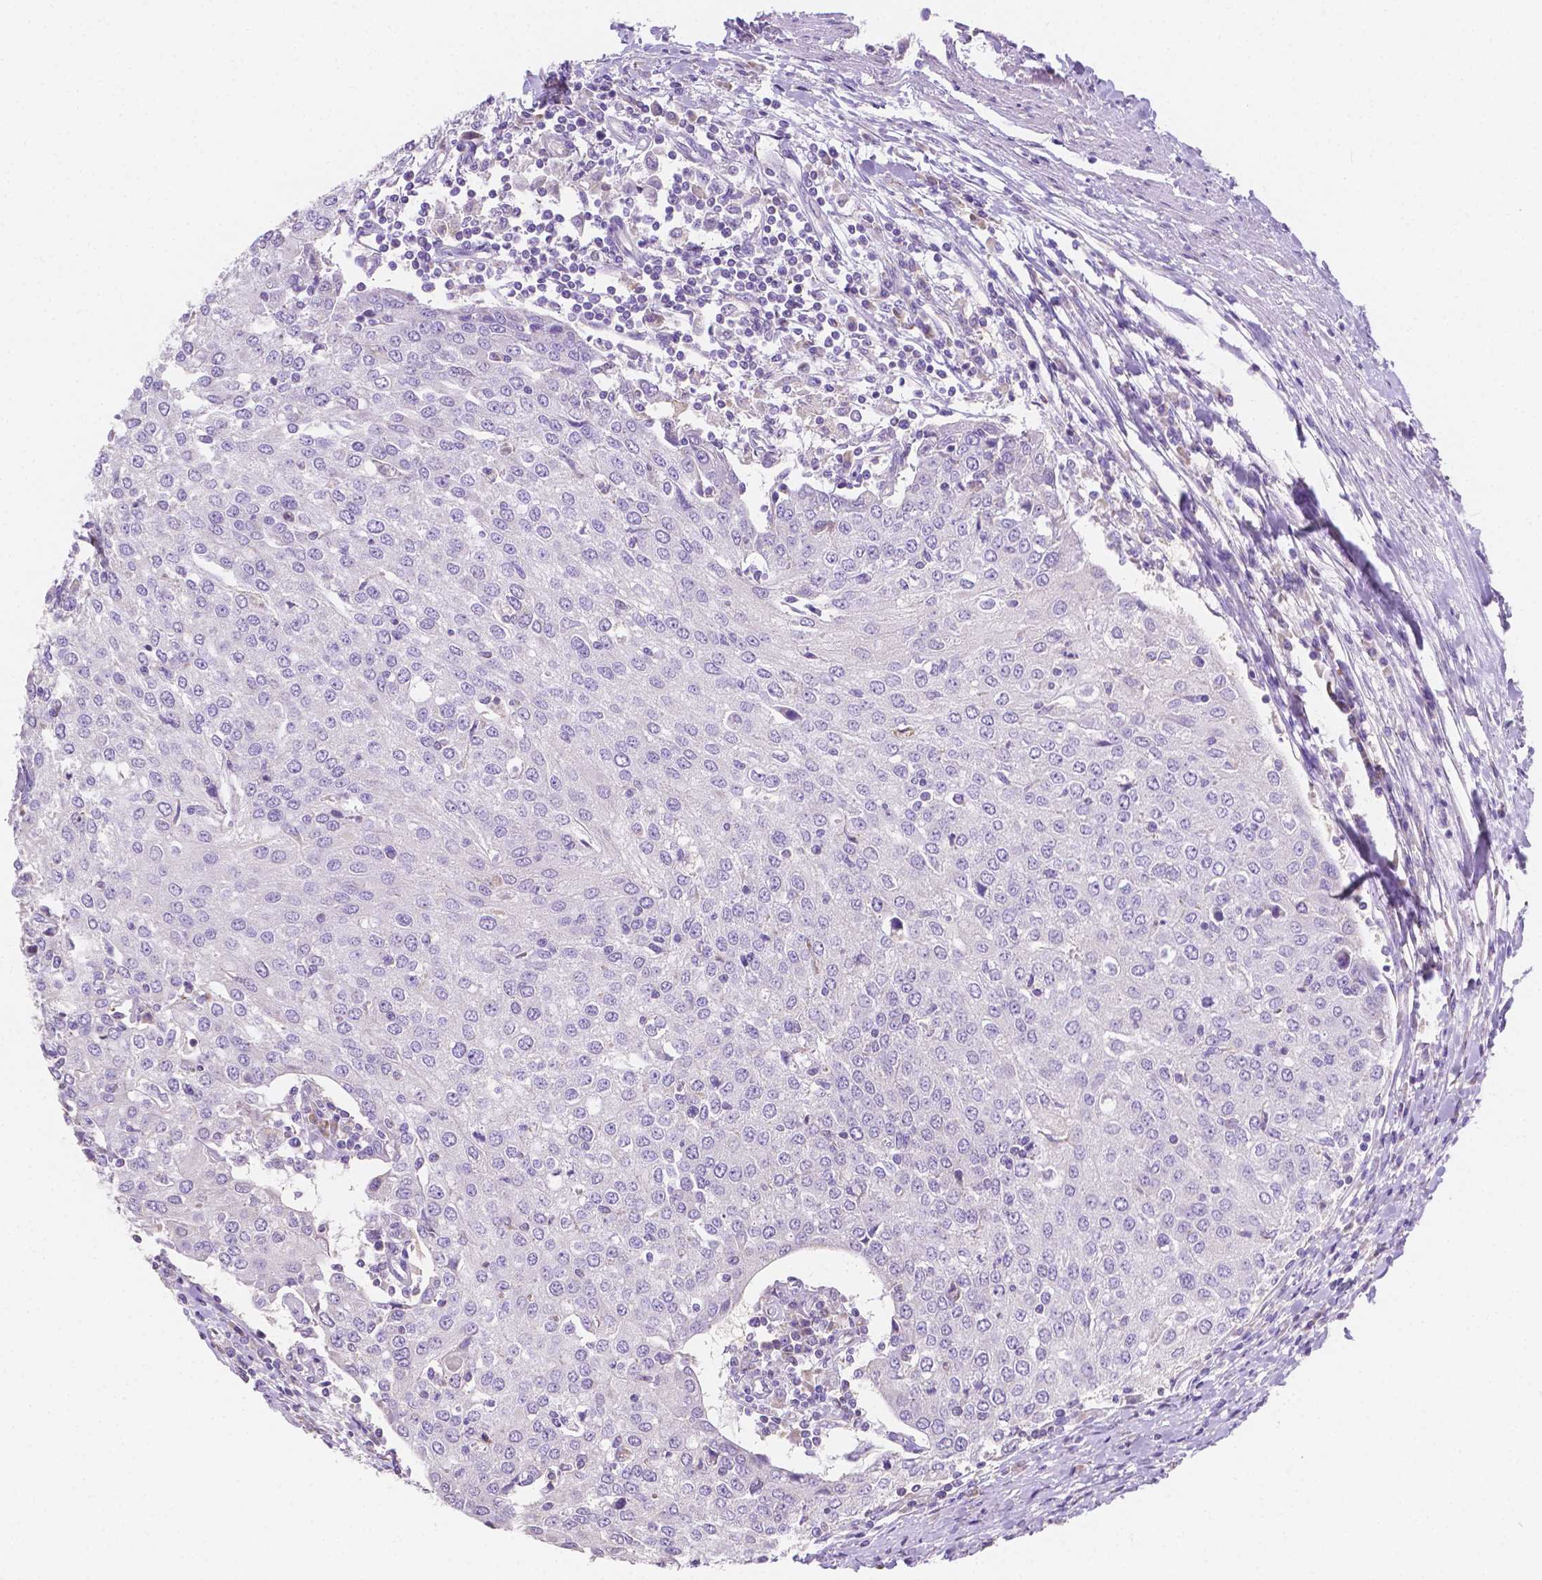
{"staining": {"intensity": "negative", "quantity": "none", "location": "none"}, "tissue": "urothelial cancer", "cell_type": "Tumor cells", "image_type": "cancer", "snomed": [{"axis": "morphology", "description": "Urothelial carcinoma, High grade"}, {"axis": "topography", "description": "Urinary bladder"}], "caption": "DAB immunohistochemical staining of human urothelial cancer displays no significant expression in tumor cells.", "gene": "TMEM130", "patient": {"sex": "female", "age": 85}}